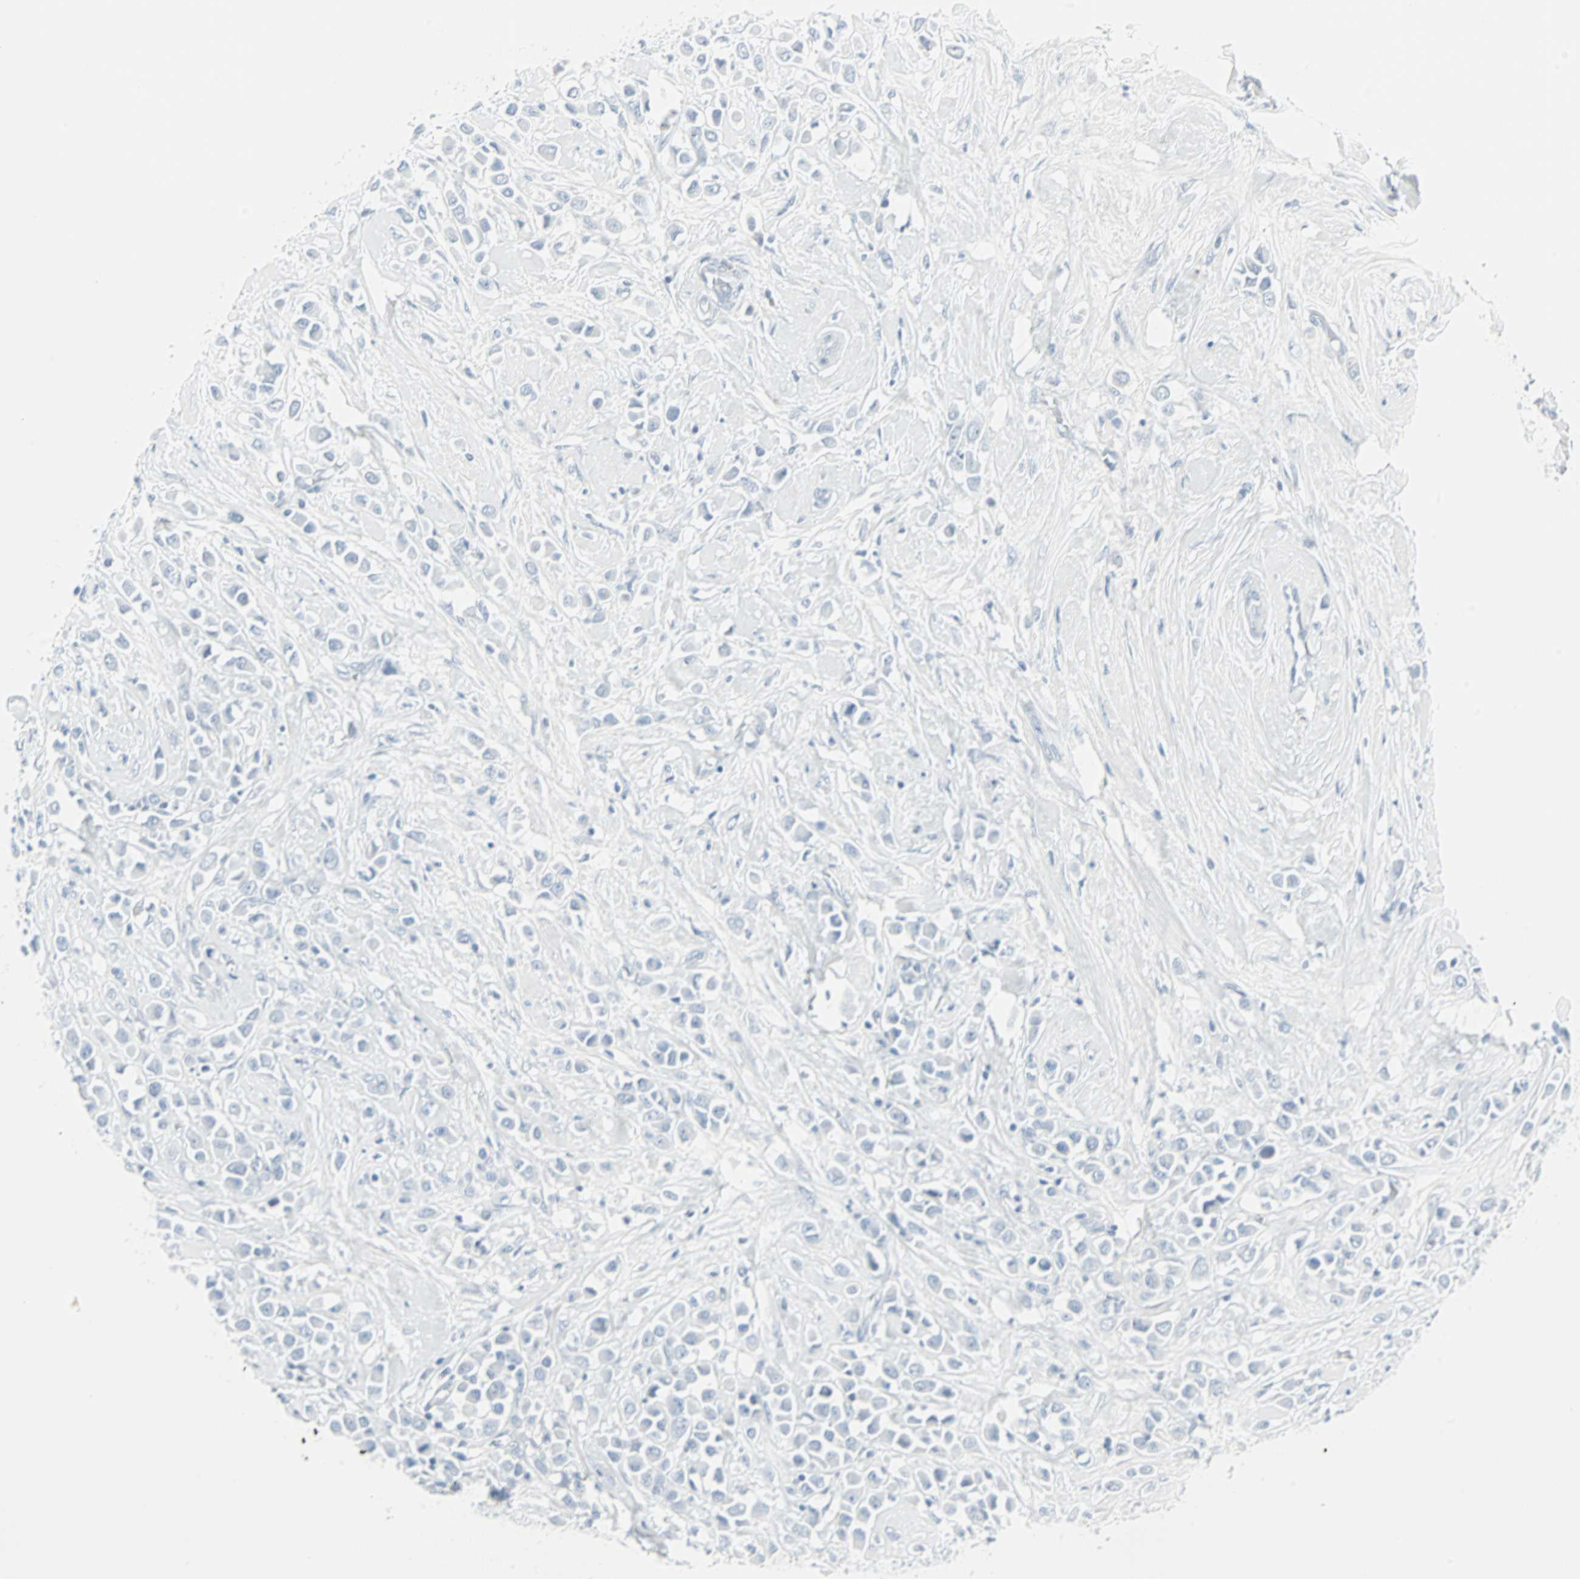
{"staining": {"intensity": "negative", "quantity": "none", "location": "none"}, "tissue": "breast cancer", "cell_type": "Tumor cells", "image_type": "cancer", "snomed": [{"axis": "morphology", "description": "Duct carcinoma"}, {"axis": "topography", "description": "Breast"}], "caption": "Micrograph shows no significant protein expression in tumor cells of breast invasive ductal carcinoma.", "gene": "LANCL3", "patient": {"sex": "female", "age": 61}}